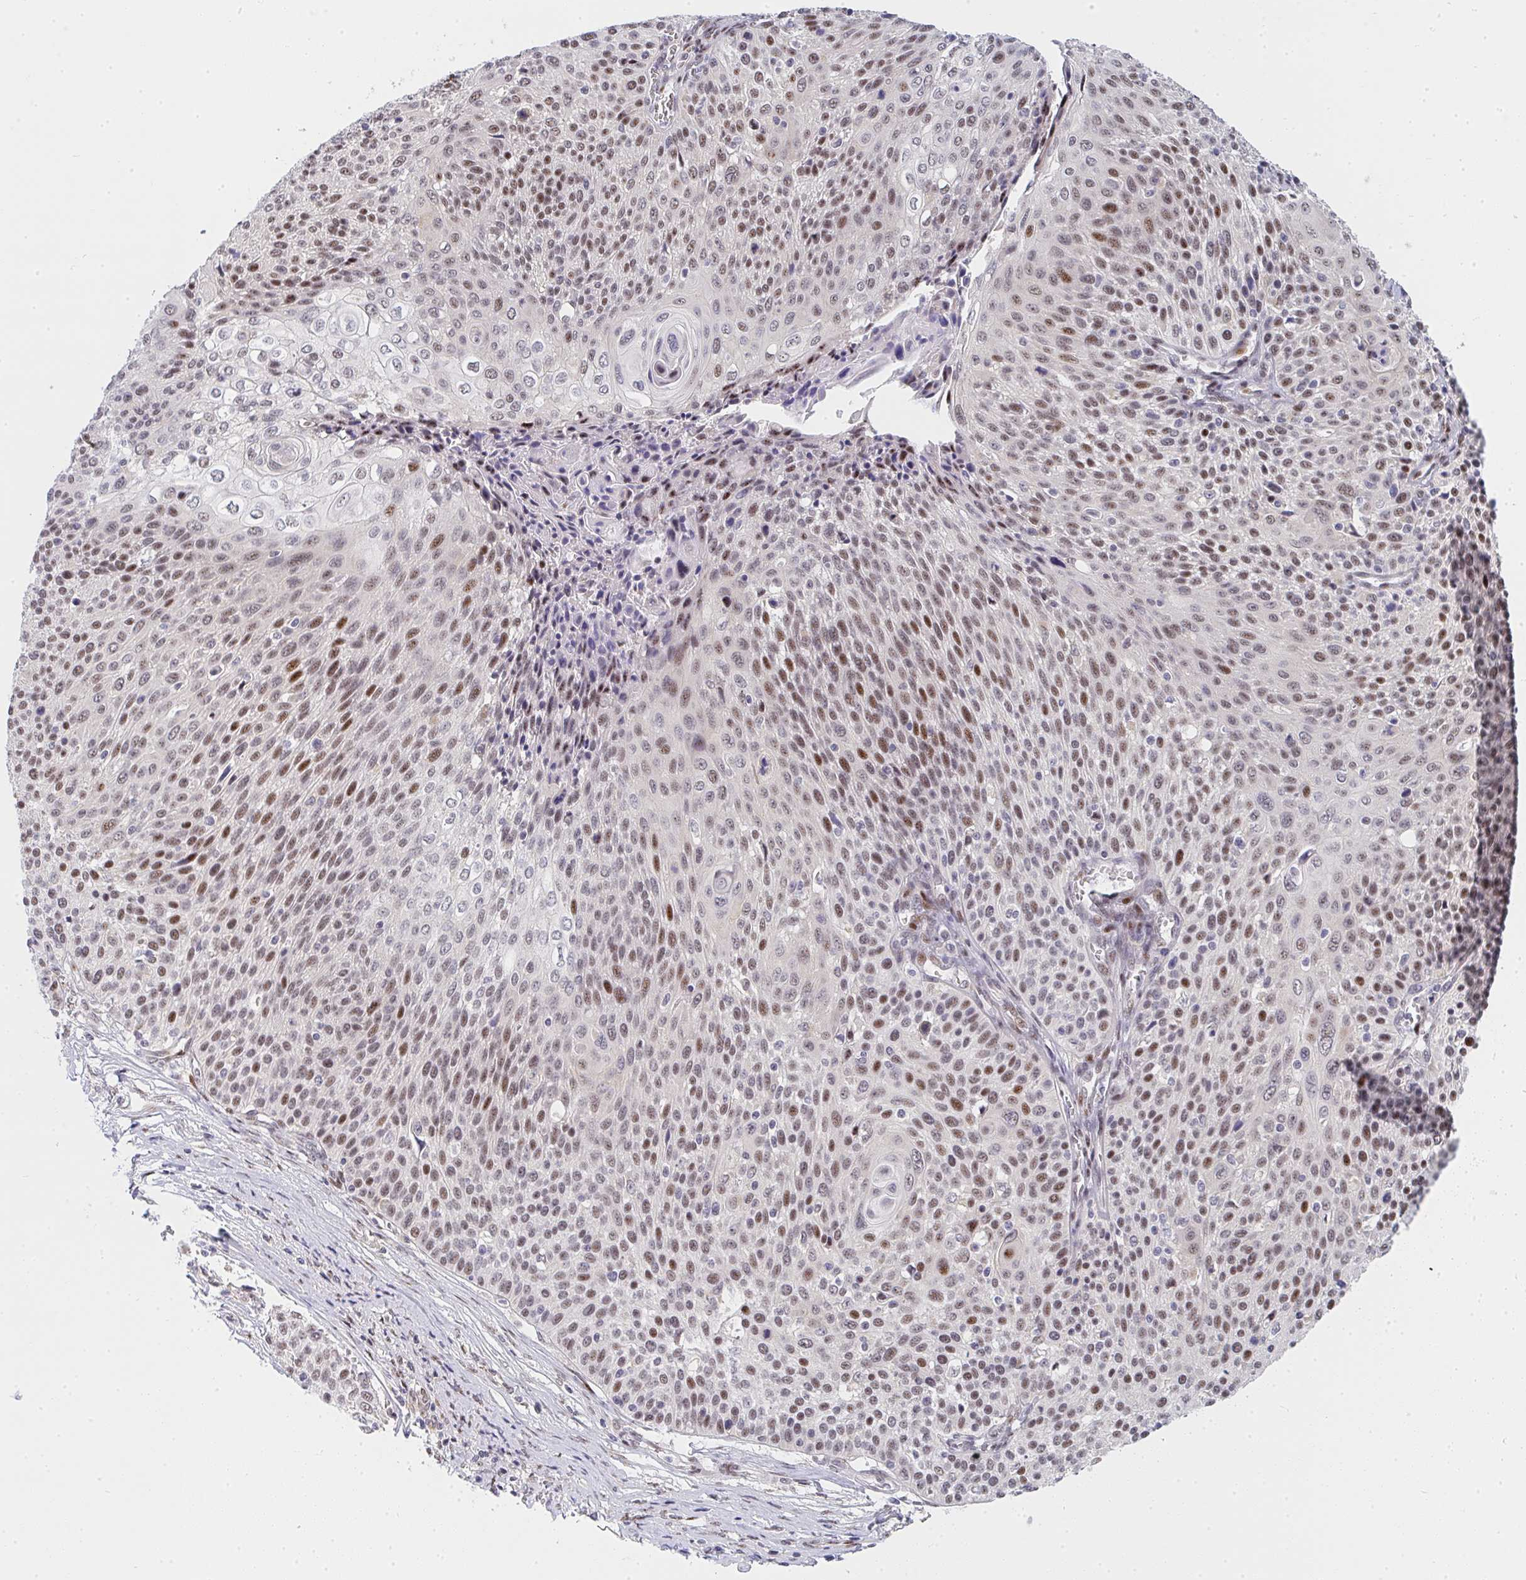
{"staining": {"intensity": "moderate", "quantity": "25%-75%", "location": "nuclear"}, "tissue": "cervical cancer", "cell_type": "Tumor cells", "image_type": "cancer", "snomed": [{"axis": "morphology", "description": "Squamous cell carcinoma, NOS"}, {"axis": "topography", "description": "Cervix"}], "caption": "Cervical squamous cell carcinoma was stained to show a protein in brown. There is medium levels of moderate nuclear expression in about 25%-75% of tumor cells.", "gene": "ZIC3", "patient": {"sex": "female", "age": 31}}